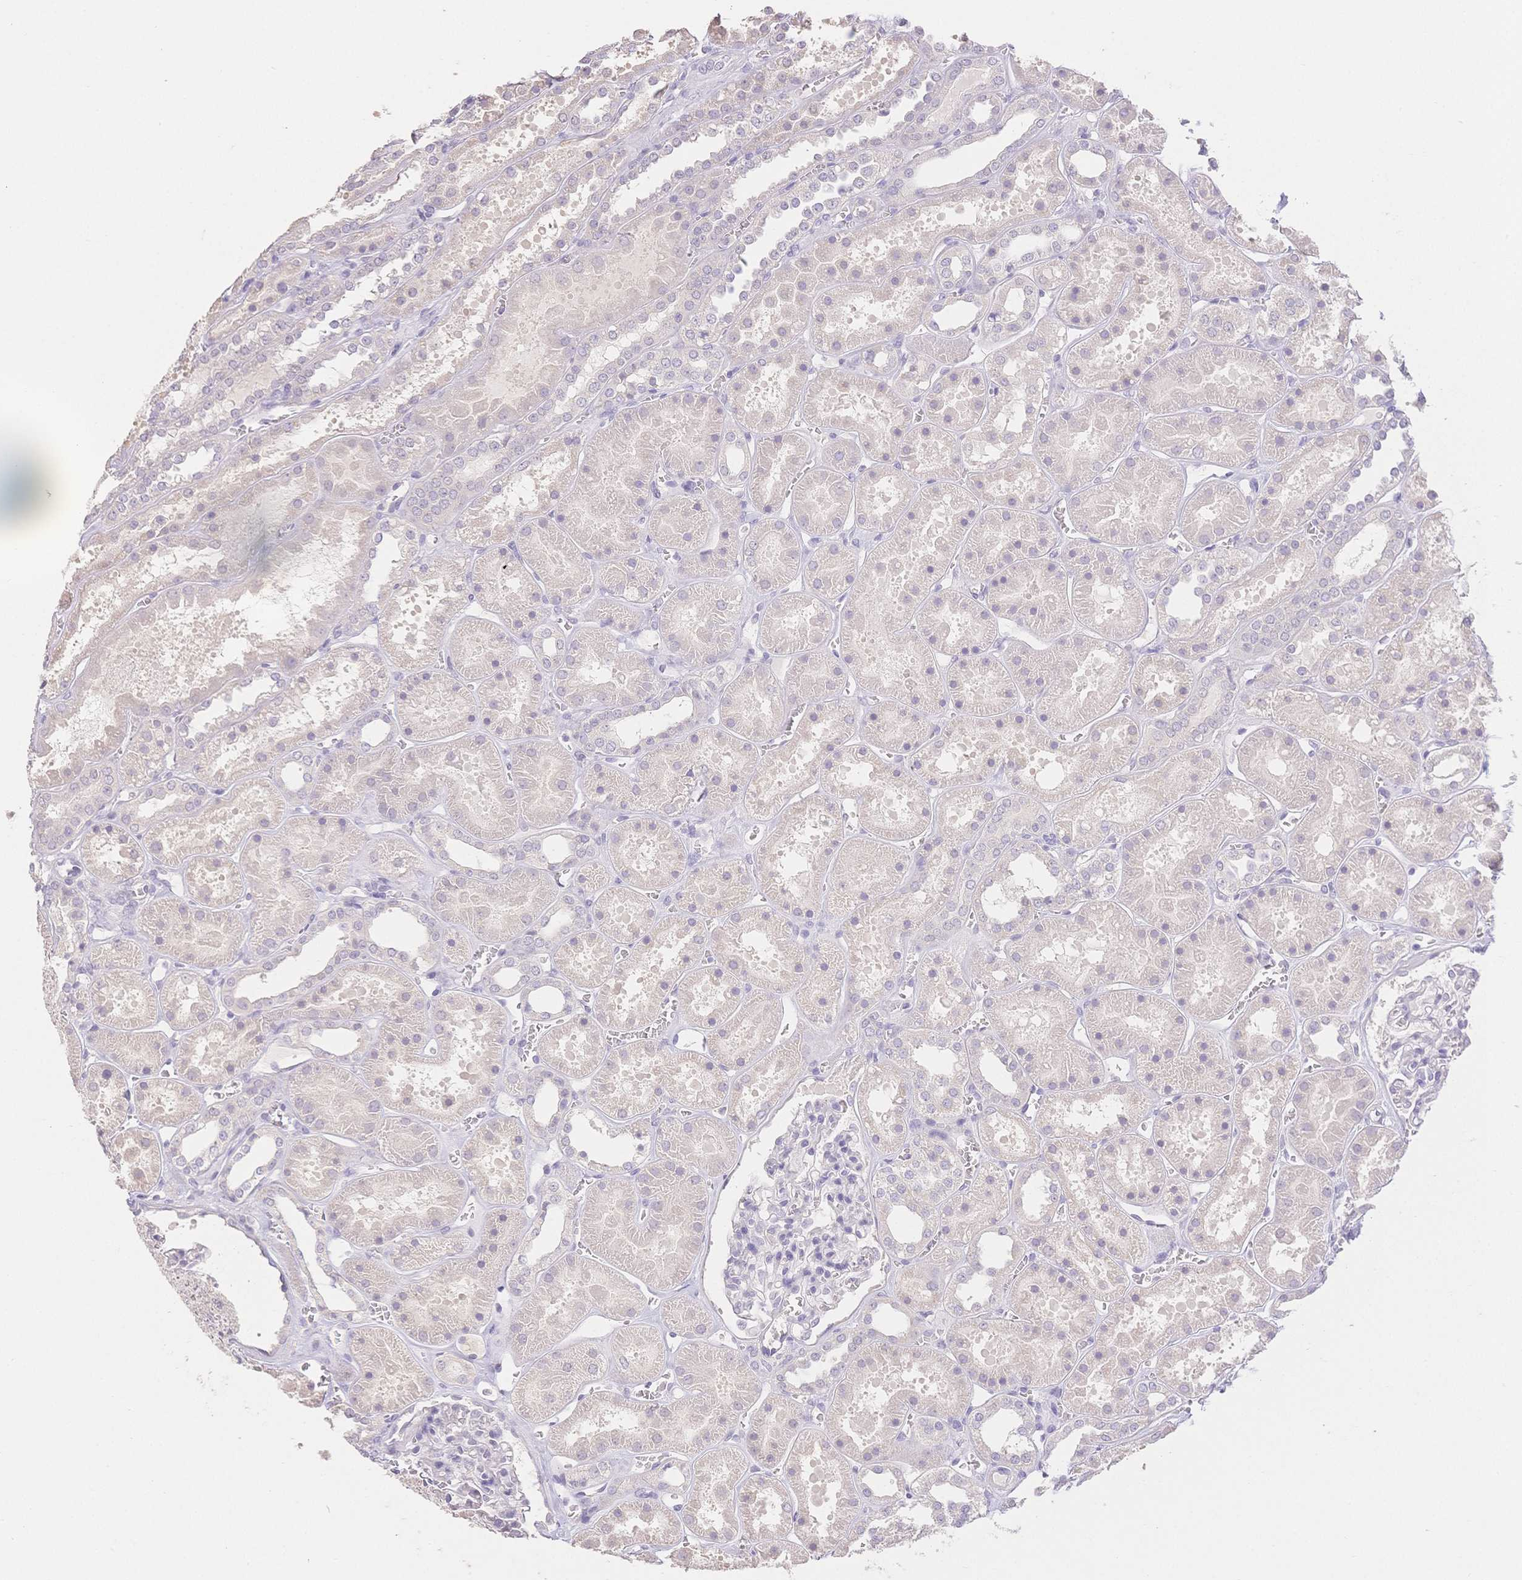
{"staining": {"intensity": "negative", "quantity": "none", "location": "none"}, "tissue": "kidney", "cell_type": "Cells in glomeruli", "image_type": "normal", "snomed": [{"axis": "morphology", "description": "Normal tissue, NOS"}, {"axis": "topography", "description": "Kidney"}], "caption": "Immunohistochemistry (IHC) of unremarkable human kidney exhibits no expression in cells in glomeruli.", "gene": "SUV39H2", "patient": {"sex": "female", "age": 41}}